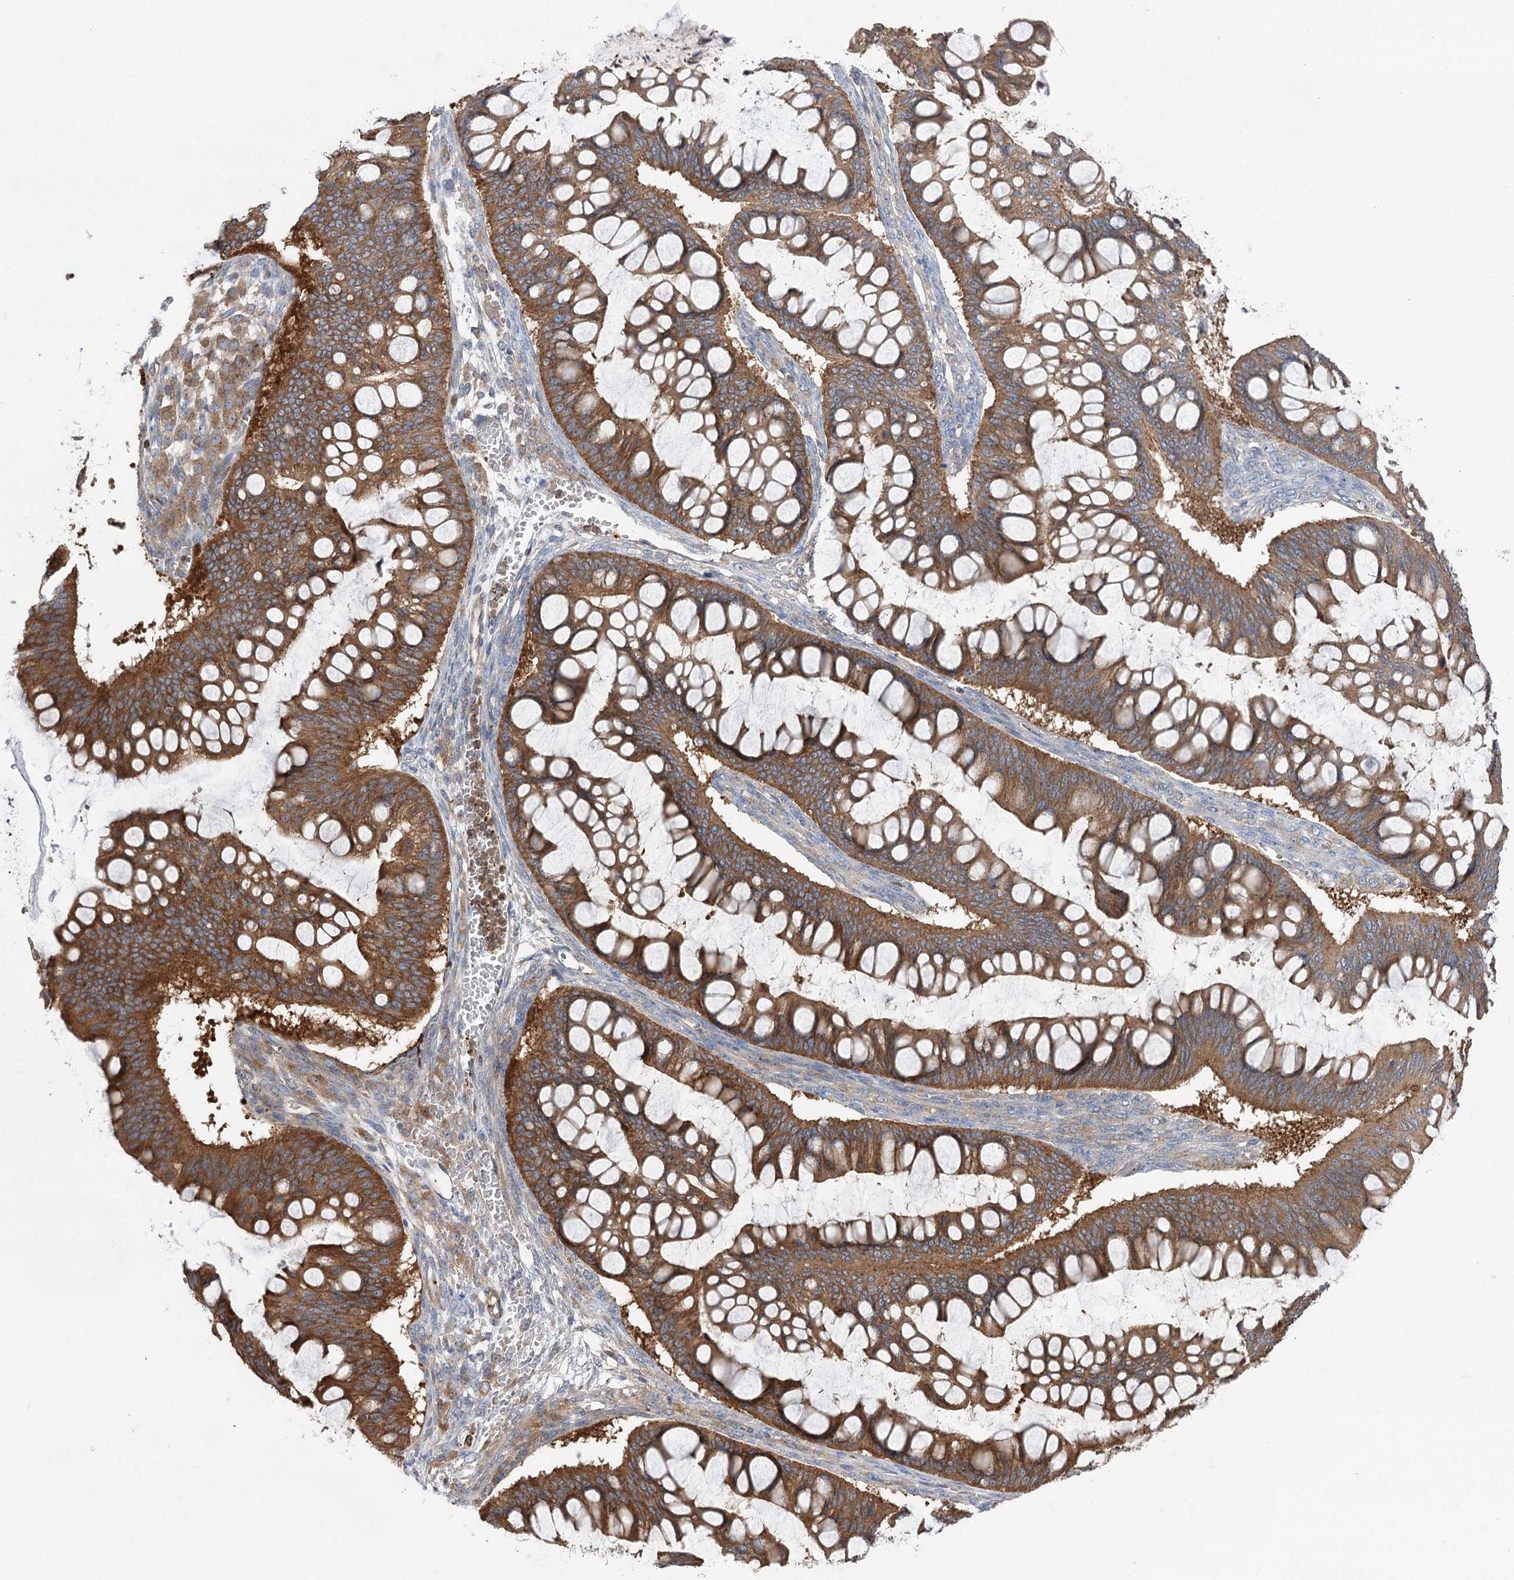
{"staining": {"intensity": "moderate", "quantity": ">75%", "location": "cytoplasmic/membranous"}, "tissue": "ovarian cancer", "cell_type": "Tumor cells", "image_type": "cancer", "snomed": [{"axis": "morphology", "description": "Cystadenocarcinoma, mucinous, NOS"}, {"axis": "topography", "description": "Ovary"}], "caption": "Ovarian cancer stained with DAB (3,3'-diaminobenzidine) immunohistochemistry demonstrates medium levels of moderate cytoplasmic/membranous expression in about >75% of tumor cells. The protein of interest is stained brown, and the nuclei are stained in blue (DAB (3,3'-diaminobenzidine) IHC with brightfield microscopy, high magnification).", "gene": "VPS37B", "patient": {"sex": "female", "age": 73}}